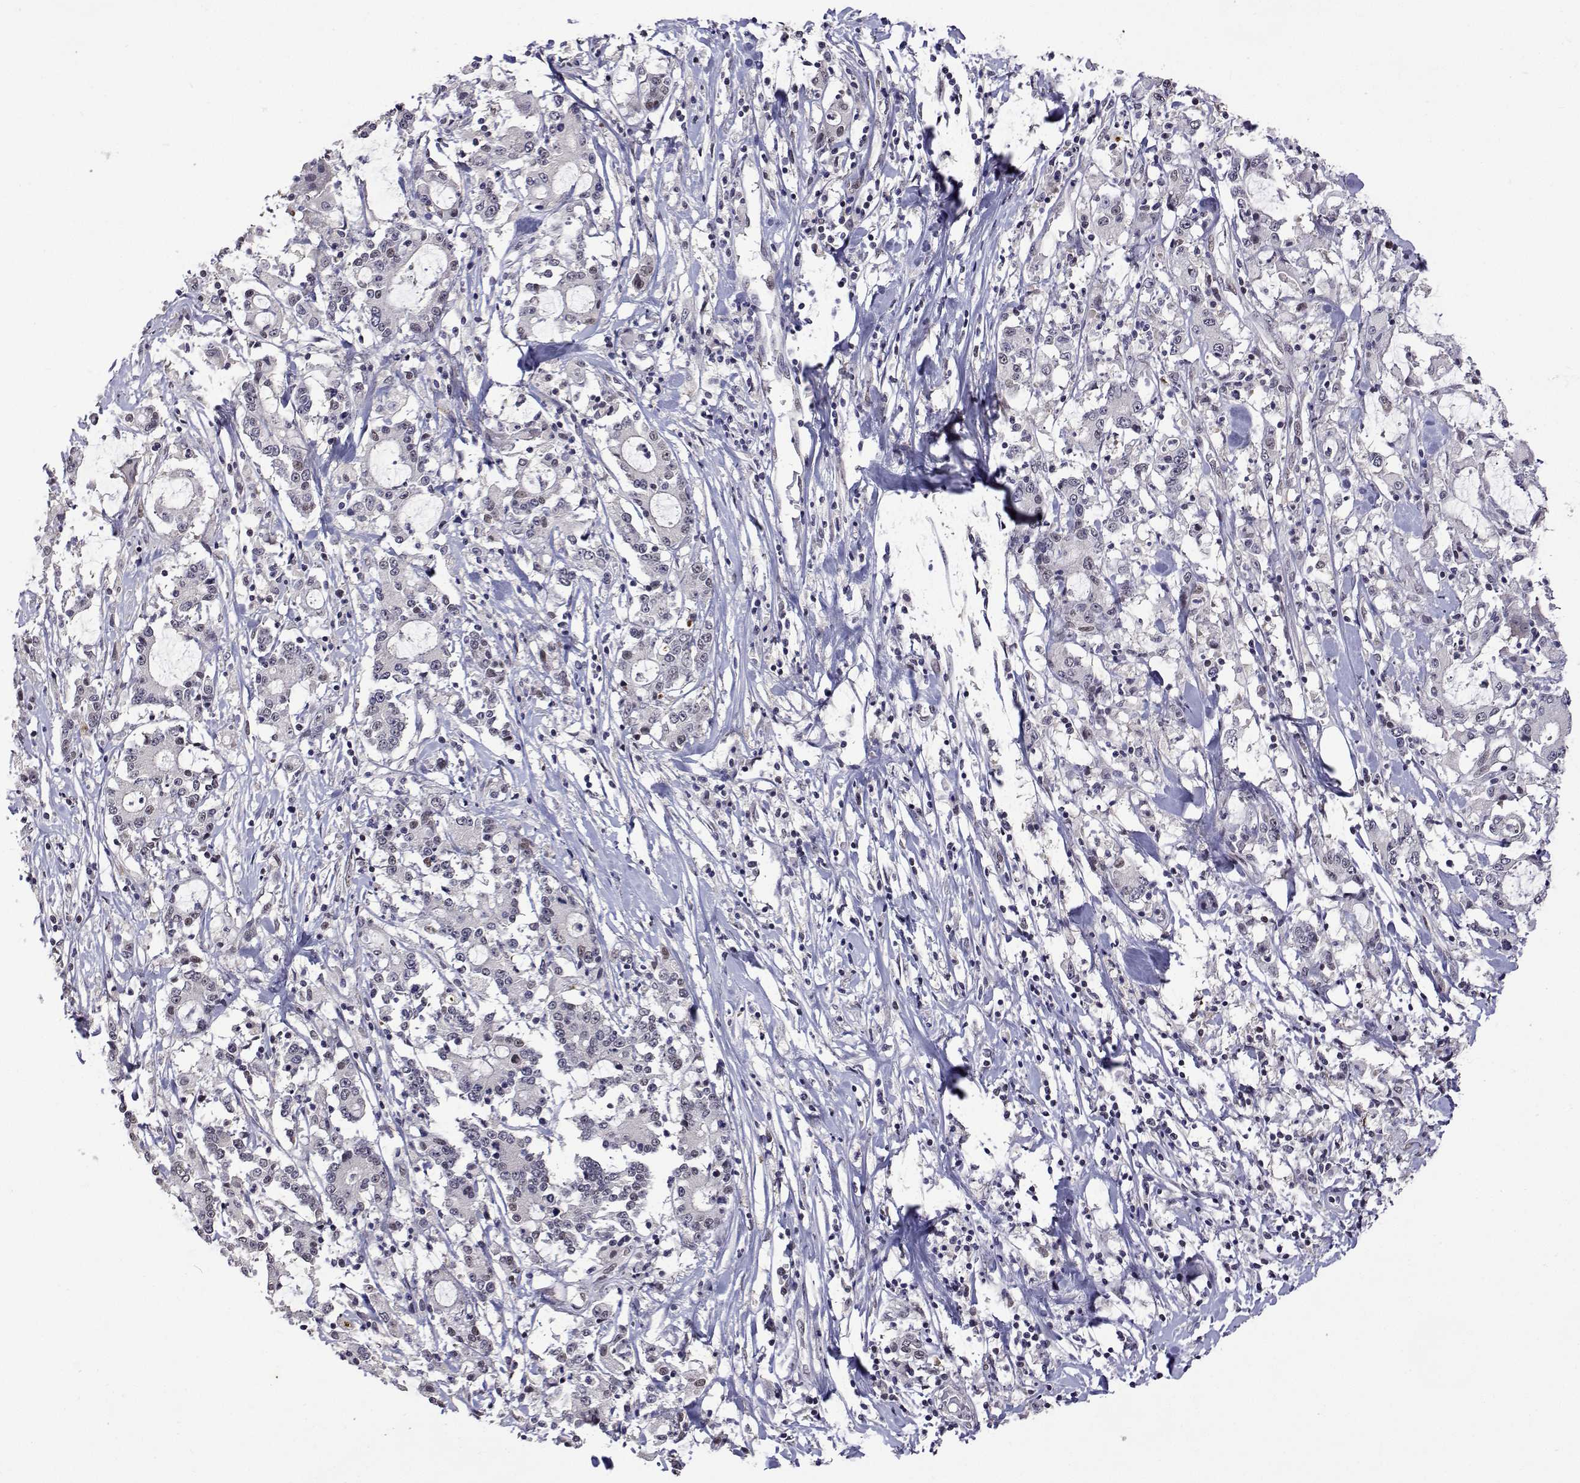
{"staining": {"intensity": "negative", "quantity": "none", "location": "none"}, "tissue": "stomach cancer", "cell_type": "Tumor cells", "image_type": "cancer", "snomed": [{"axis": "morphology", "description": "Adenocarcinoma, NOS"}, {"axis": "topography", "description": "Stomach, upper"}], "caption": "Adenocarcinoma (stomach) was stained to show a protein in brown. There is no significant expression in tumor cells. (Stains: DAB (3,3'-diaminobenzidine) immunohistochemistry with hematoxylin counter stain, Microscopy: brightfield microscopy at high magnification).", "gene": "HNRNPA0", "patient": {"sex": "male", "age": 68}}